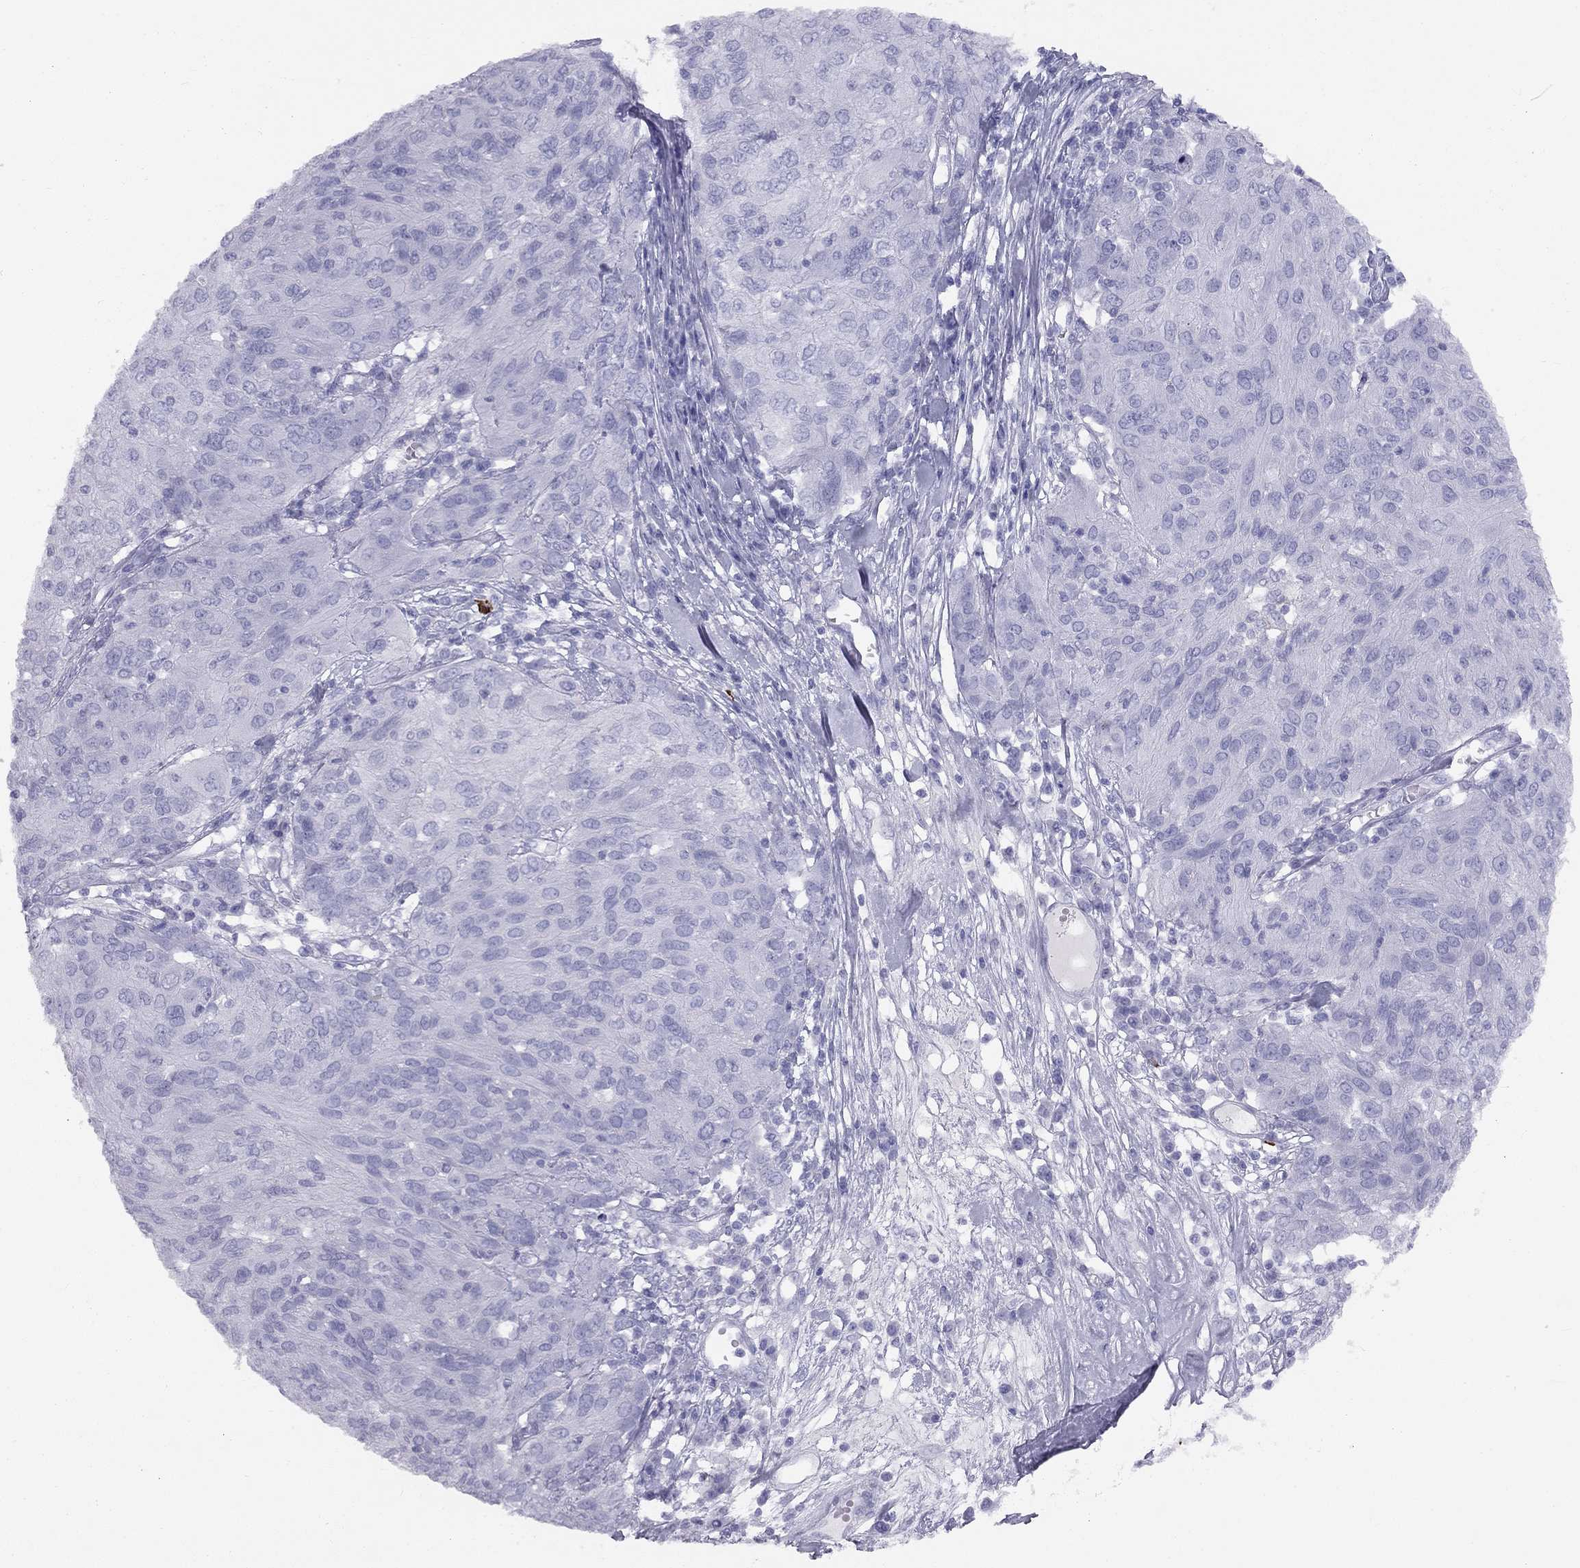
{"staining": {"intensity": "negative", "quantity": "none", "location": "none"}, "tissue": "ovarian cancer", "cell_type": "Tumor cells", "image_type": "cancer", "snomed": [{"axis": "morphology", "description": "Carcinoma, endometroid"}, {"axis": "topography", "description": "Ovary"}], "caption": "Tumor cells show no significant staining in endometroid carcinoma (ovarian). The staining is performed using DAB (3,3'-diaminobenzidine) brown chromogen with nuclei counter-stained in using hematoxylin.", "gene": "KLRG1", "patient": {"sex": "female", "age": 50}}